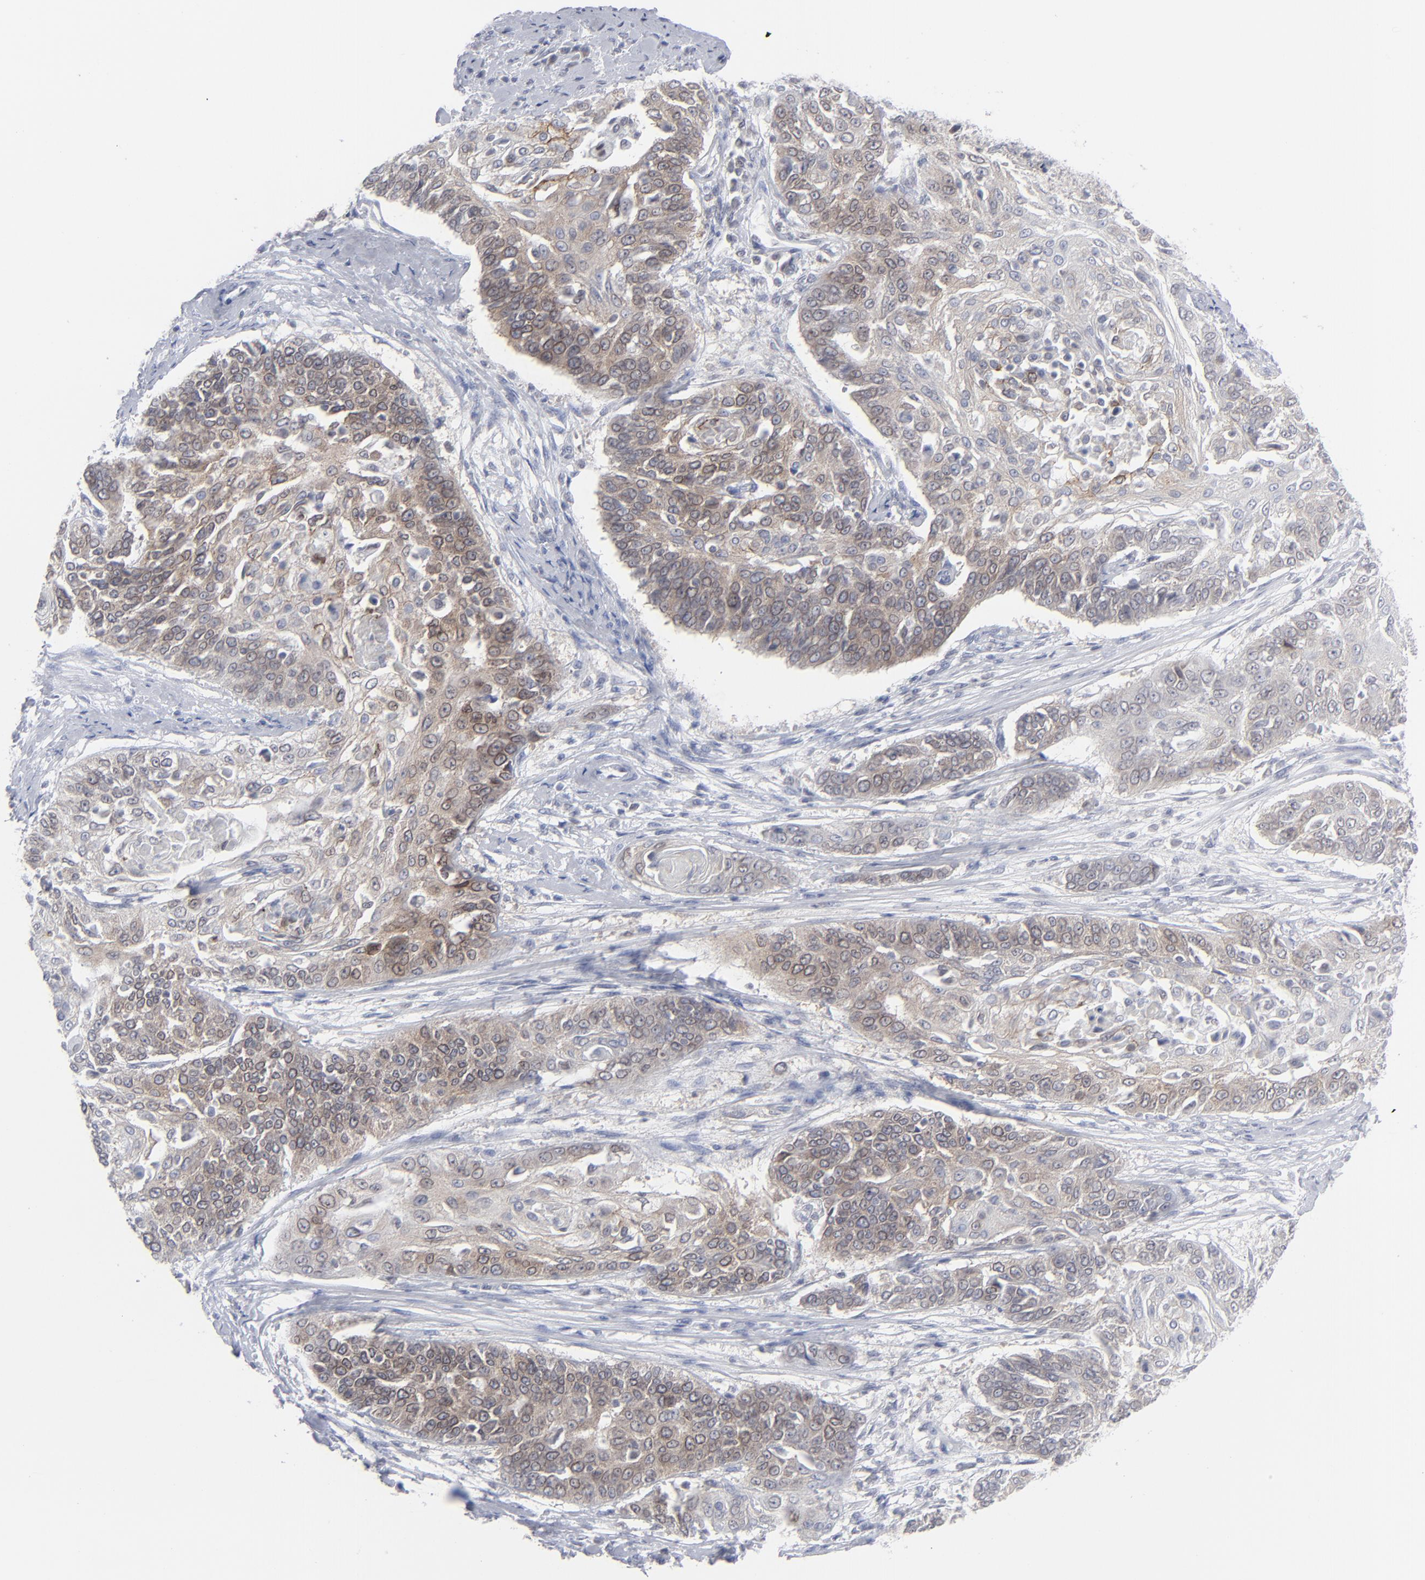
{"staining": {"intensity": "moderate", "quantity": "25%-75%", "location": "cytoplasmic/membranous"}, "tissue": "cervical cancer", "cell_type": "Tumor cells", "image_type": "cancer", "snomed": [{"axis": "morphology", "description": "Squamous cell carcinoma, NOS"}, {"axis": "topography", "description": "Cervix"}], "caption": "Cervical cancer stained for a protein (brown) shows moderate cytoplasmic/membranous positive positivity in about 25%-75% of tumor cells.", "gene": "NUP88", "patient": {"sex": "female", "age": 64}}